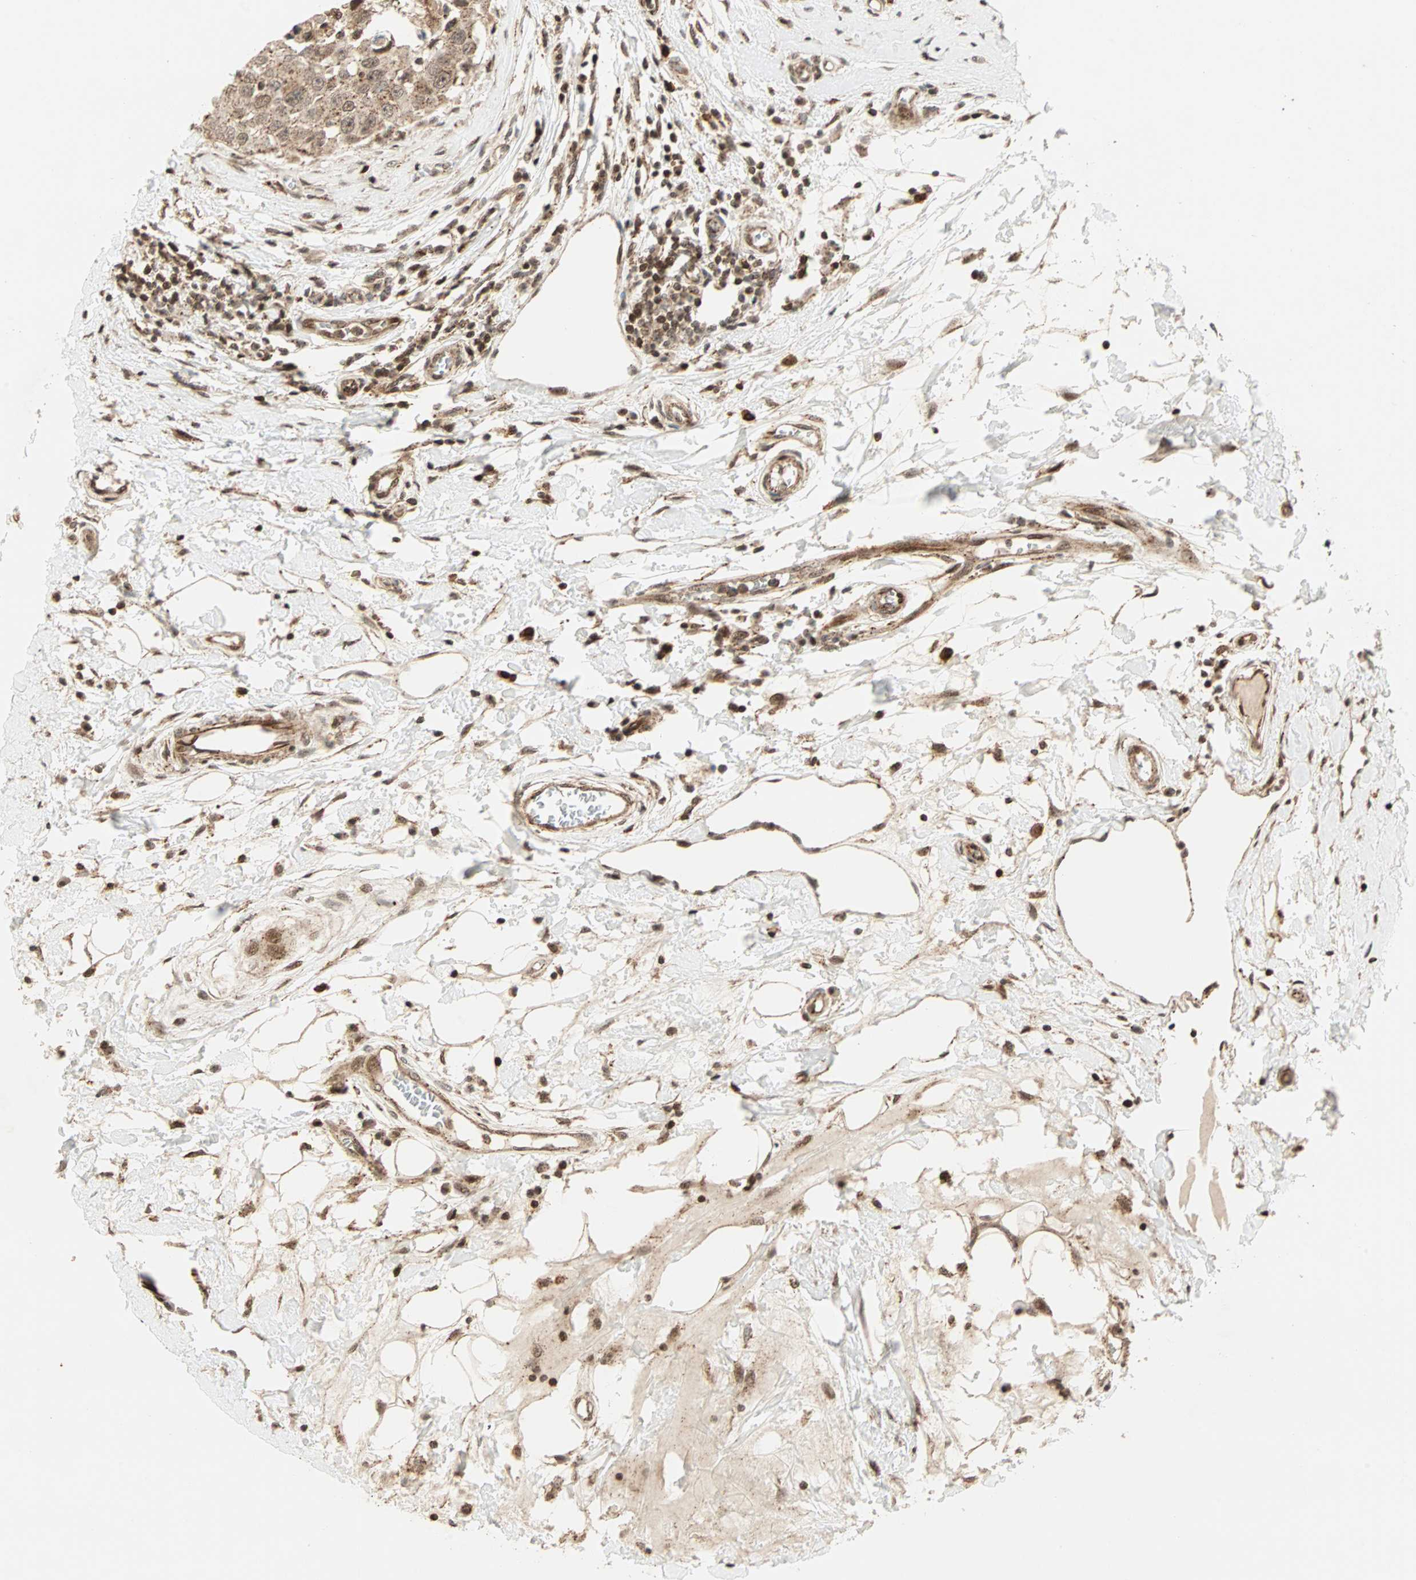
{"staining": {"intensity": "moderate", "quantity": ">75%", "location": "cytoplasmic/membranous,nuclear"}, "tissue": "breast cancer", "cell_type": "Tumor cells", "image_type": "cancer", "snomed": [{"axis": "morphology", "description": "Duct carcinoma"}, {"axis": "topography", "description": "Breast"}], "caption": "High-magnification brightfield microscopy of breast cancer (invasive ductal carcinoma) stained with DAB (3,3'-diaminobenzidine) (brown) and counterstained with hematoxylin (blue). tumor cells exhibit moderate cytoplasmic/membranous and nuclear staining is identified in approximately>75% of cells.", "gene": "ZBED9", "patient": {"sex": "female", "age": 27}}